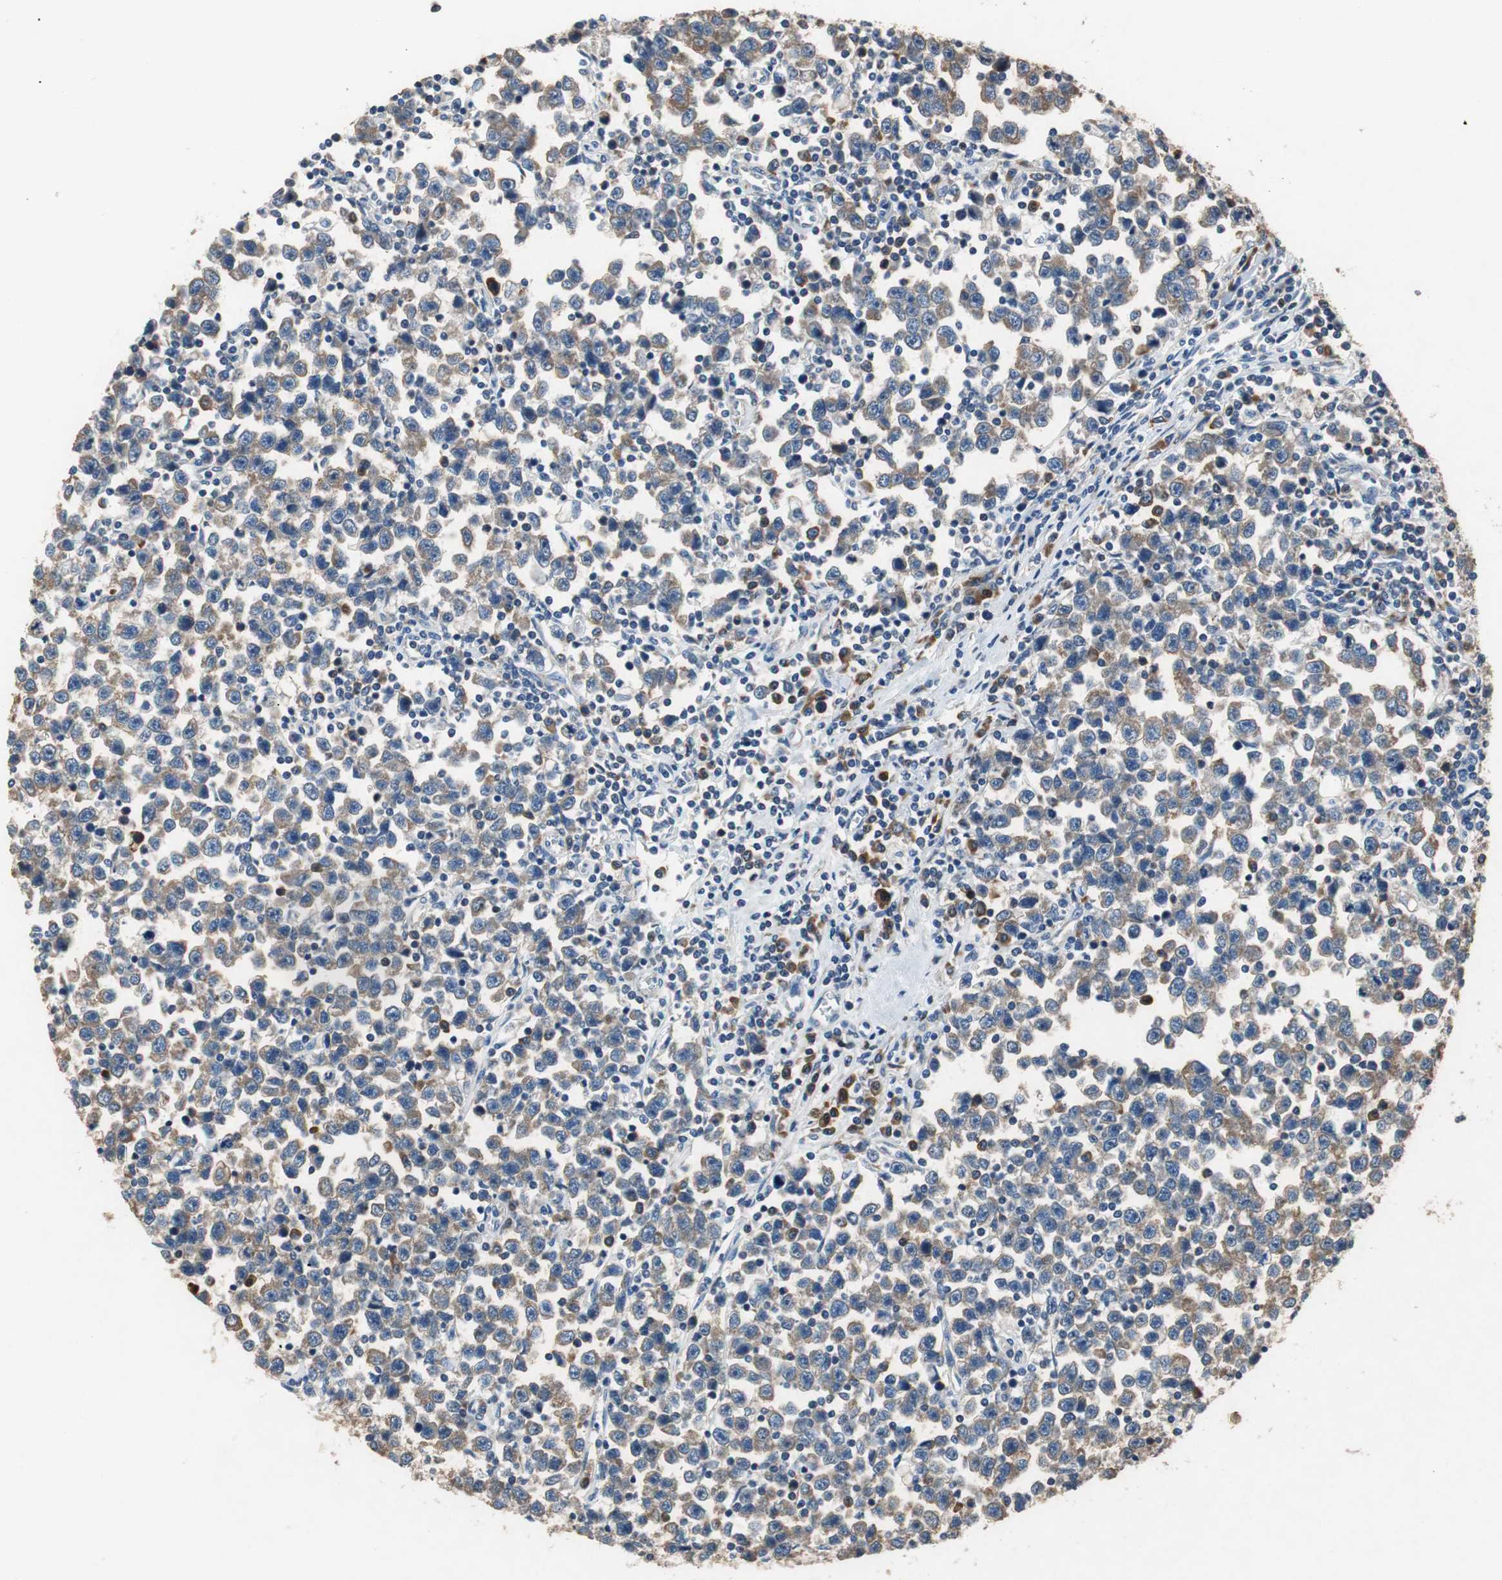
{"staining": {"intensity": "moderate", "quantity": ">75%", "location": "cytoplasmic/membranous"}, "tissue": "testis cancer", "cell_type": "Tumor cells", "image_type": "cancer", "snomed": [{"axis": "morphology", "description": "Seminoma, NOS"}, {"axis": "topography", "description": "Testis"}], "caption": "DAB immunohistochemical staining of human seminoma (testis) shows moderate cytoplasmic/membranous protein expression in approximately >75% of tumor cells.", "gene": "RPL35", "patient": {"sex": "male", "age": 43}}